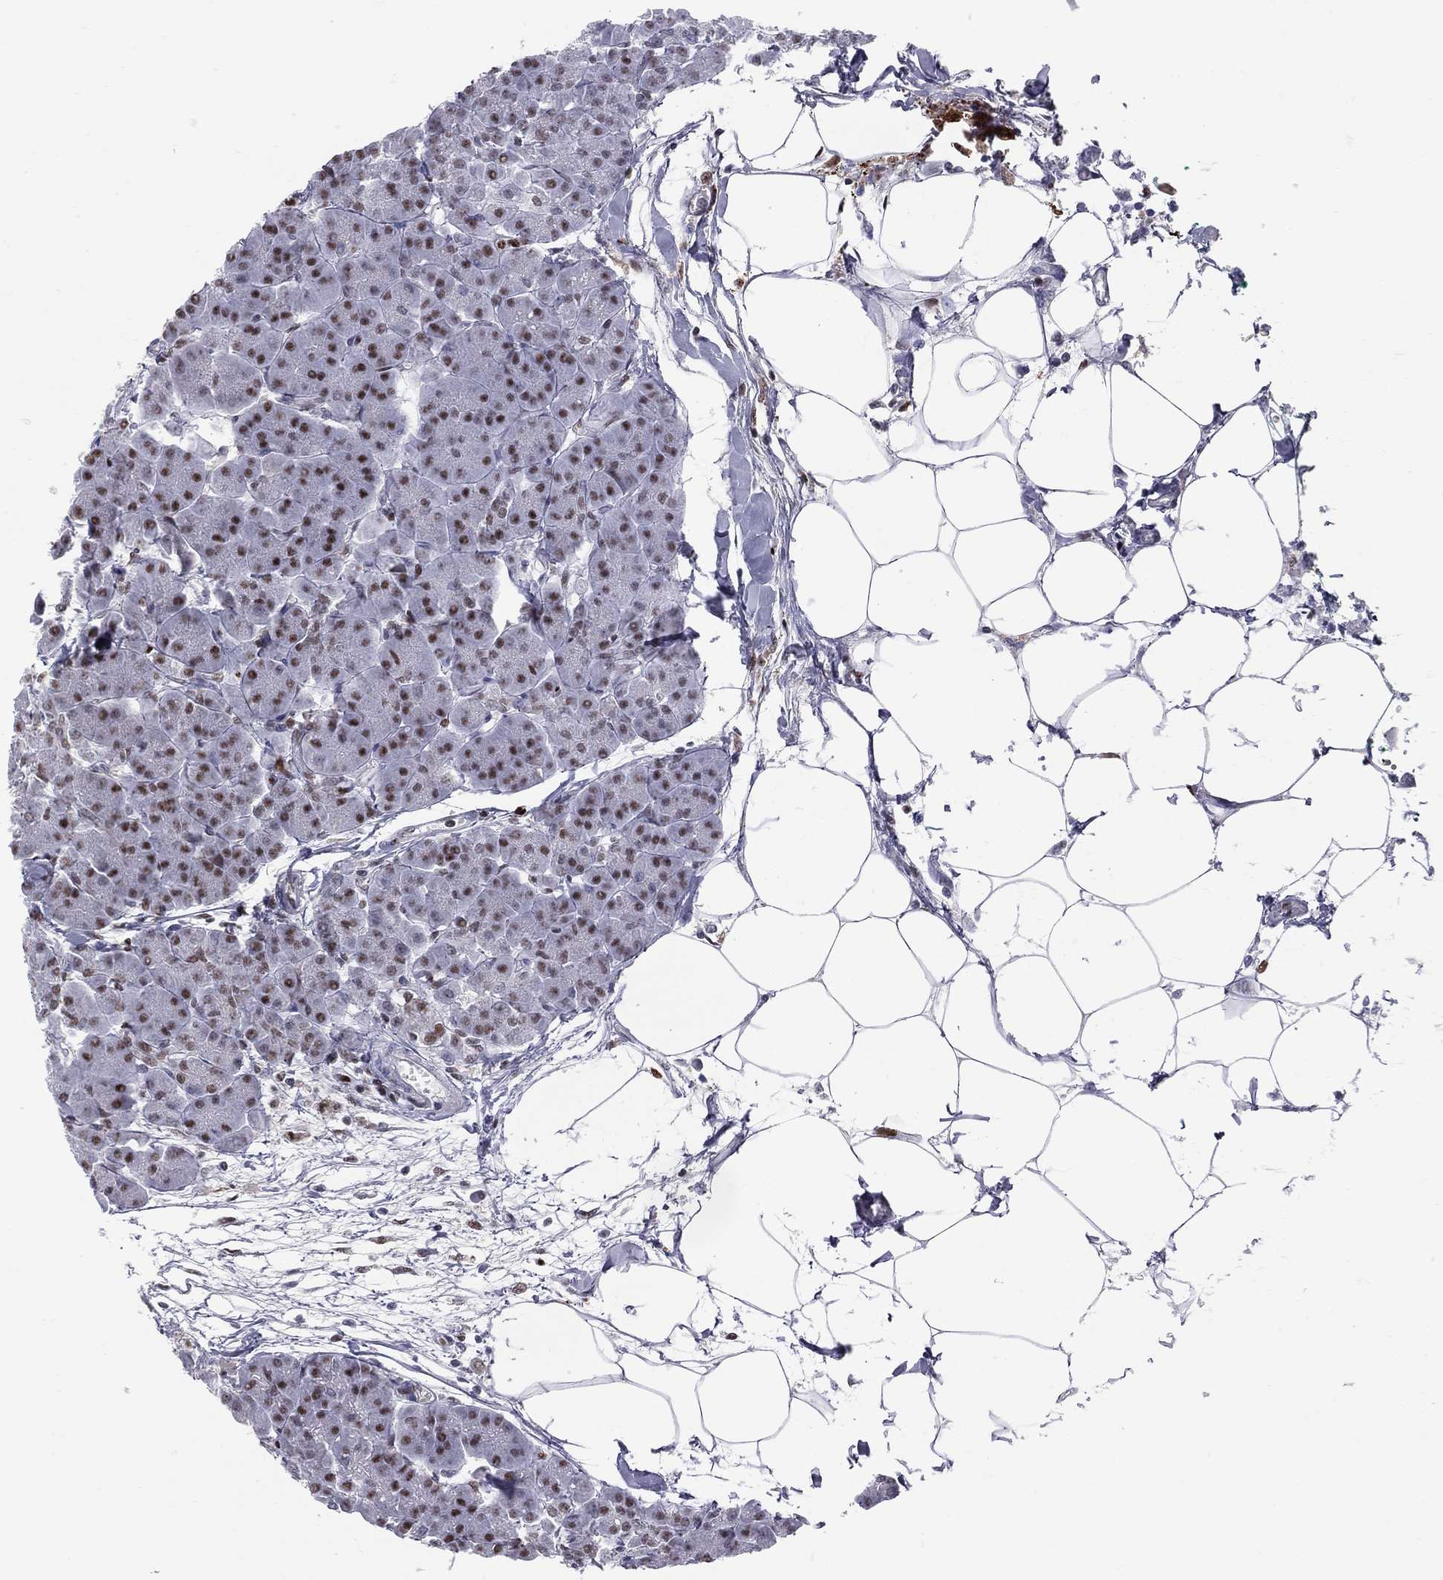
{"staining": {"intensity": "strong", "quantity": ">75%", "location": "nuclear"}, "tissue": "pancreas", "cell_type": "Exocrine glandular cells", "image_type": "normal", "snomed": [{"axis": "morphology", "description": "Normal tissue, NOS"}, {"axis": "topography", "description": "Adipose tissue"}, {"axis": "topography", "description": "Pancreas"}, {"axis": "topography", "description": "Peripheral nerve tissue"}], "caption": "IHC of benign pancreas shows high levels of strong nuclear expression in approximately >75% of exocrine glandular cells.", "gene": "PCGF3", "patient": {"sex": "female", "age": 58}}